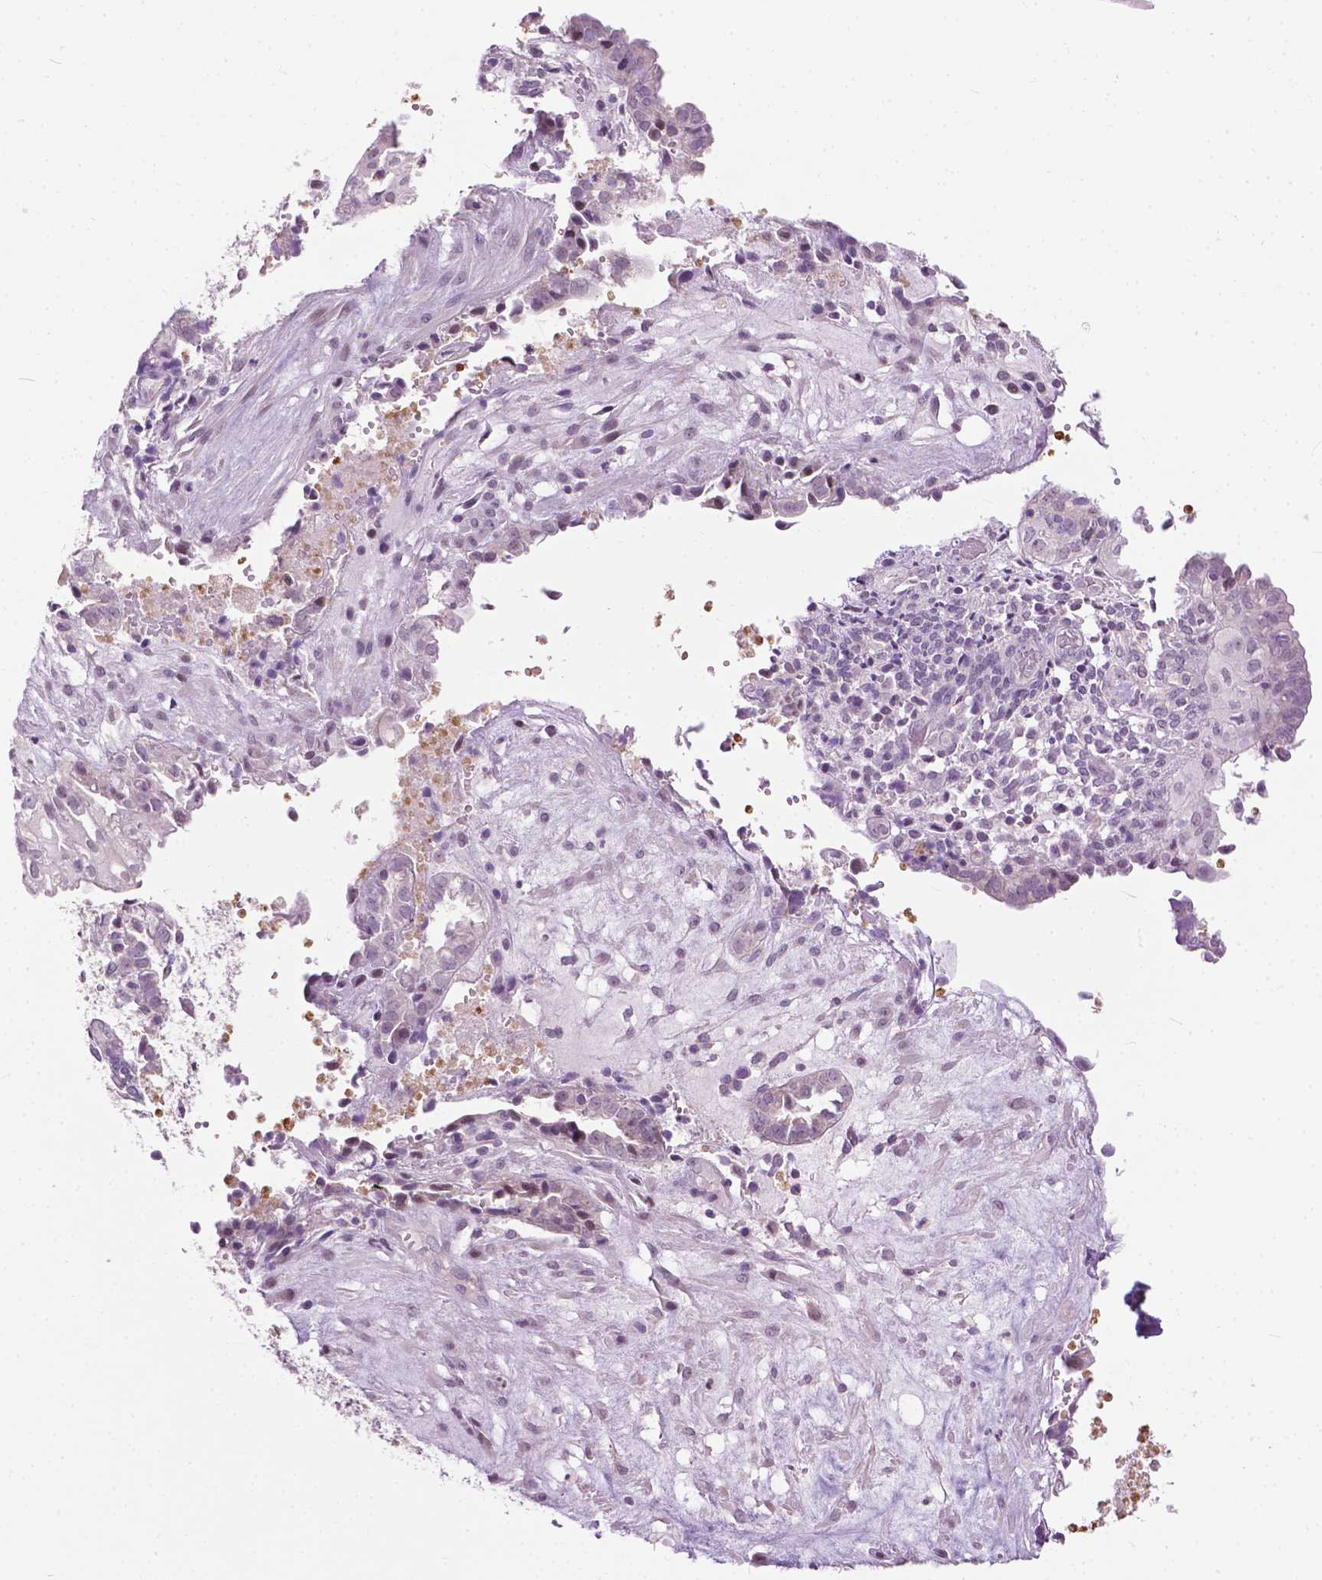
{"staining": {"intensity": "negative", "quantity": "none", "location": "none"}, "tissue": "ovarian cancer", "cell_type": "Tumor cells", "image_type": "cancer", "snomed": [{"axis": "morphology", "description": "Carcinoma, endometroid"}, {"axis": "topography", "description": "Ovary"}], "caption": "Histopathology image shows no significant protein positivity in tumor cells of ovarian endometroid carcinoma. (DAB (3,3'-diaminobenzidine) IHC visualized using brightfield microscopy, high magnification).", "gene": "TTC9B", "patient": {"sex": "female", "age": 64}}